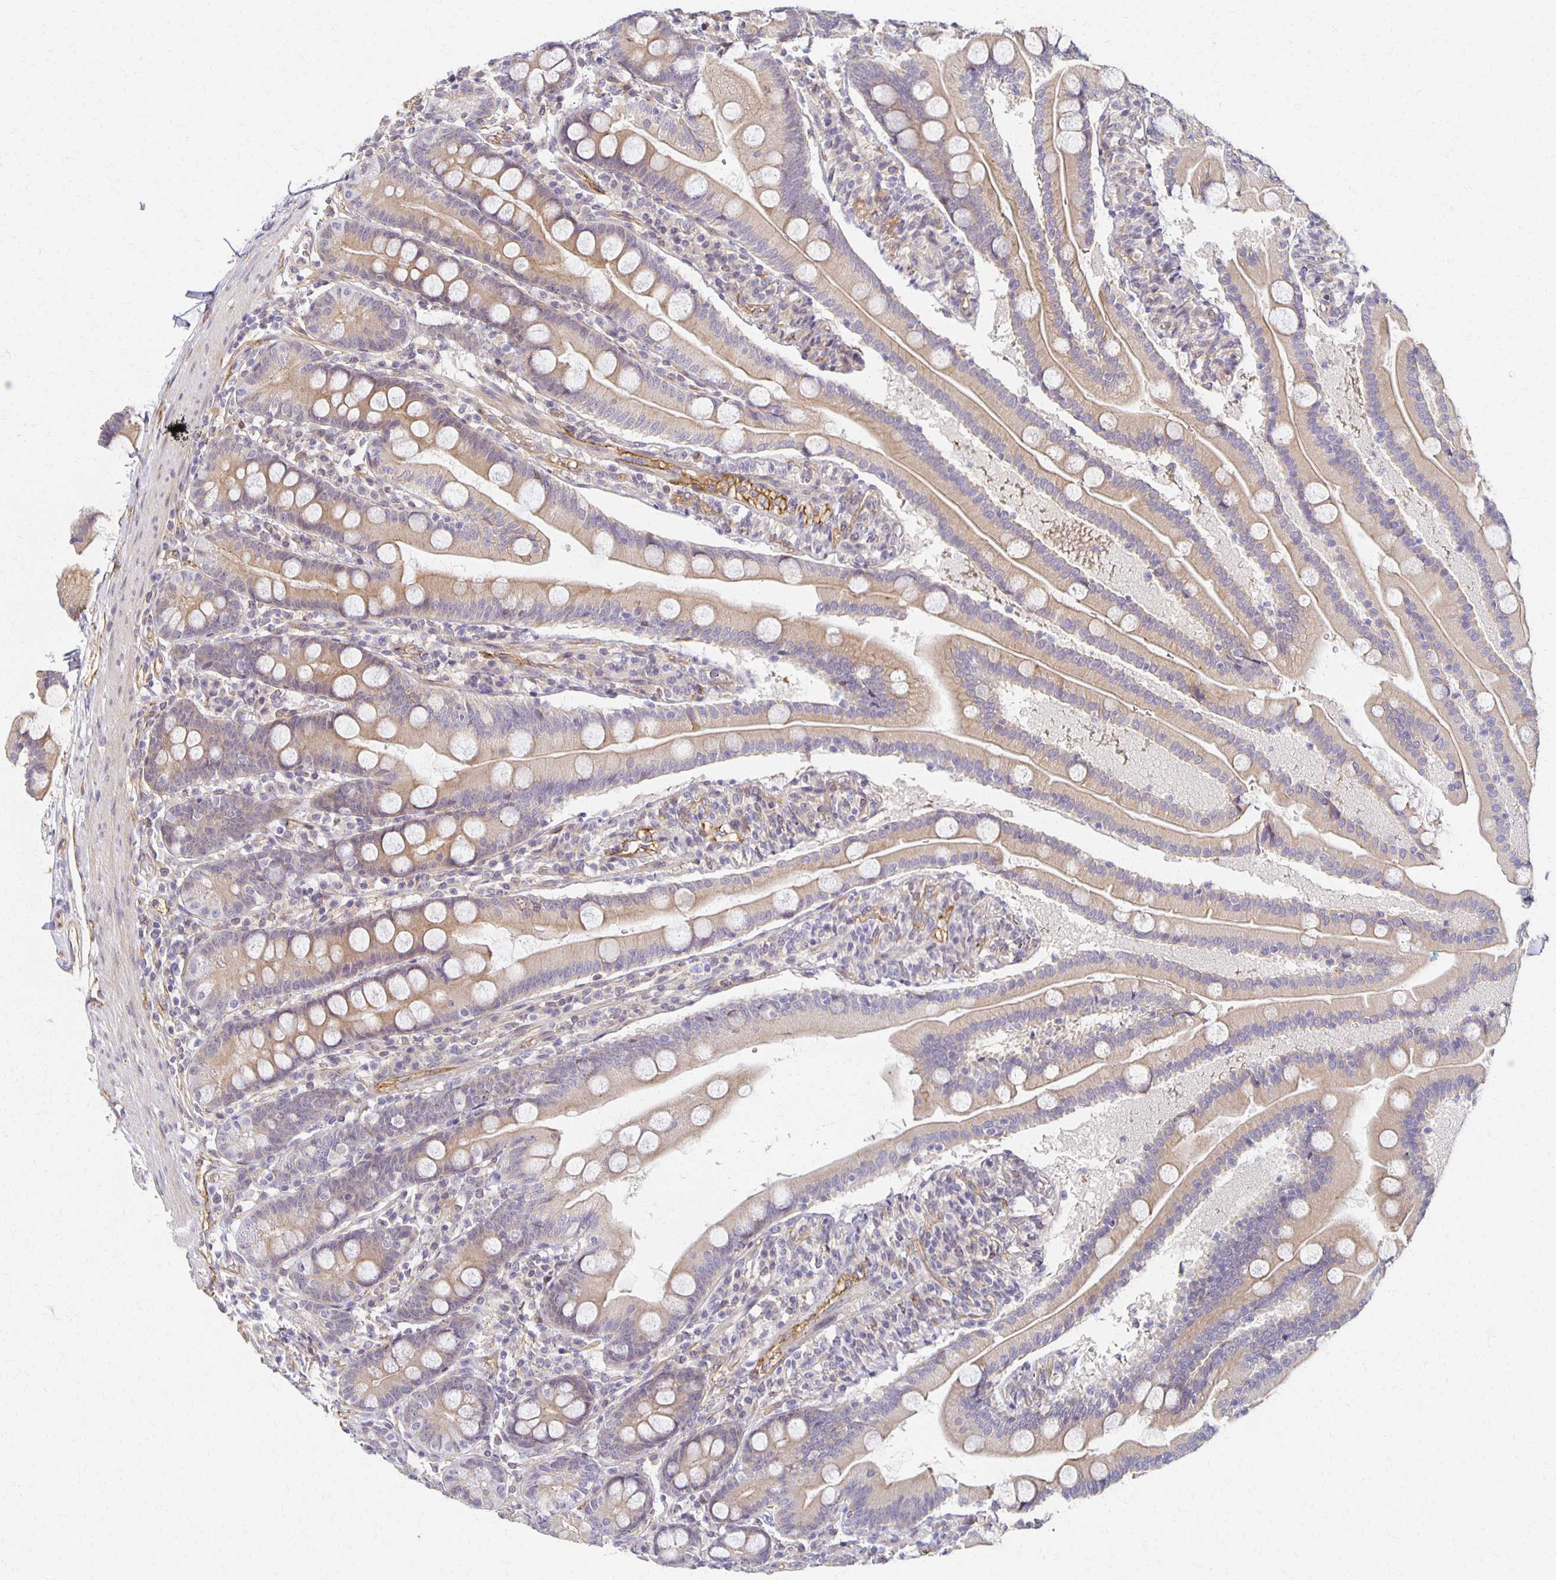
{"staining": {"intensity": "weak", "quantity": "25%-75%", "location": "cytoplasmic/membranous"}, "tissue": "duodenum", "cell_type": "Glandular cells", "image_type": "normal", "snomed": [{"axis": "morphology", "description": "Normal tissue, NOS"}, {"axis": "topography", "description": "Duodenum"}], "caption": "About 25%-75% of glandular cells in normal duodenum demonstrate weak cytoplasmic/membranous protein positivity as visualized by brown immunohistochemical staining.", "gene": "SORL1", "patient": {"sex": "female", "age": 67}}